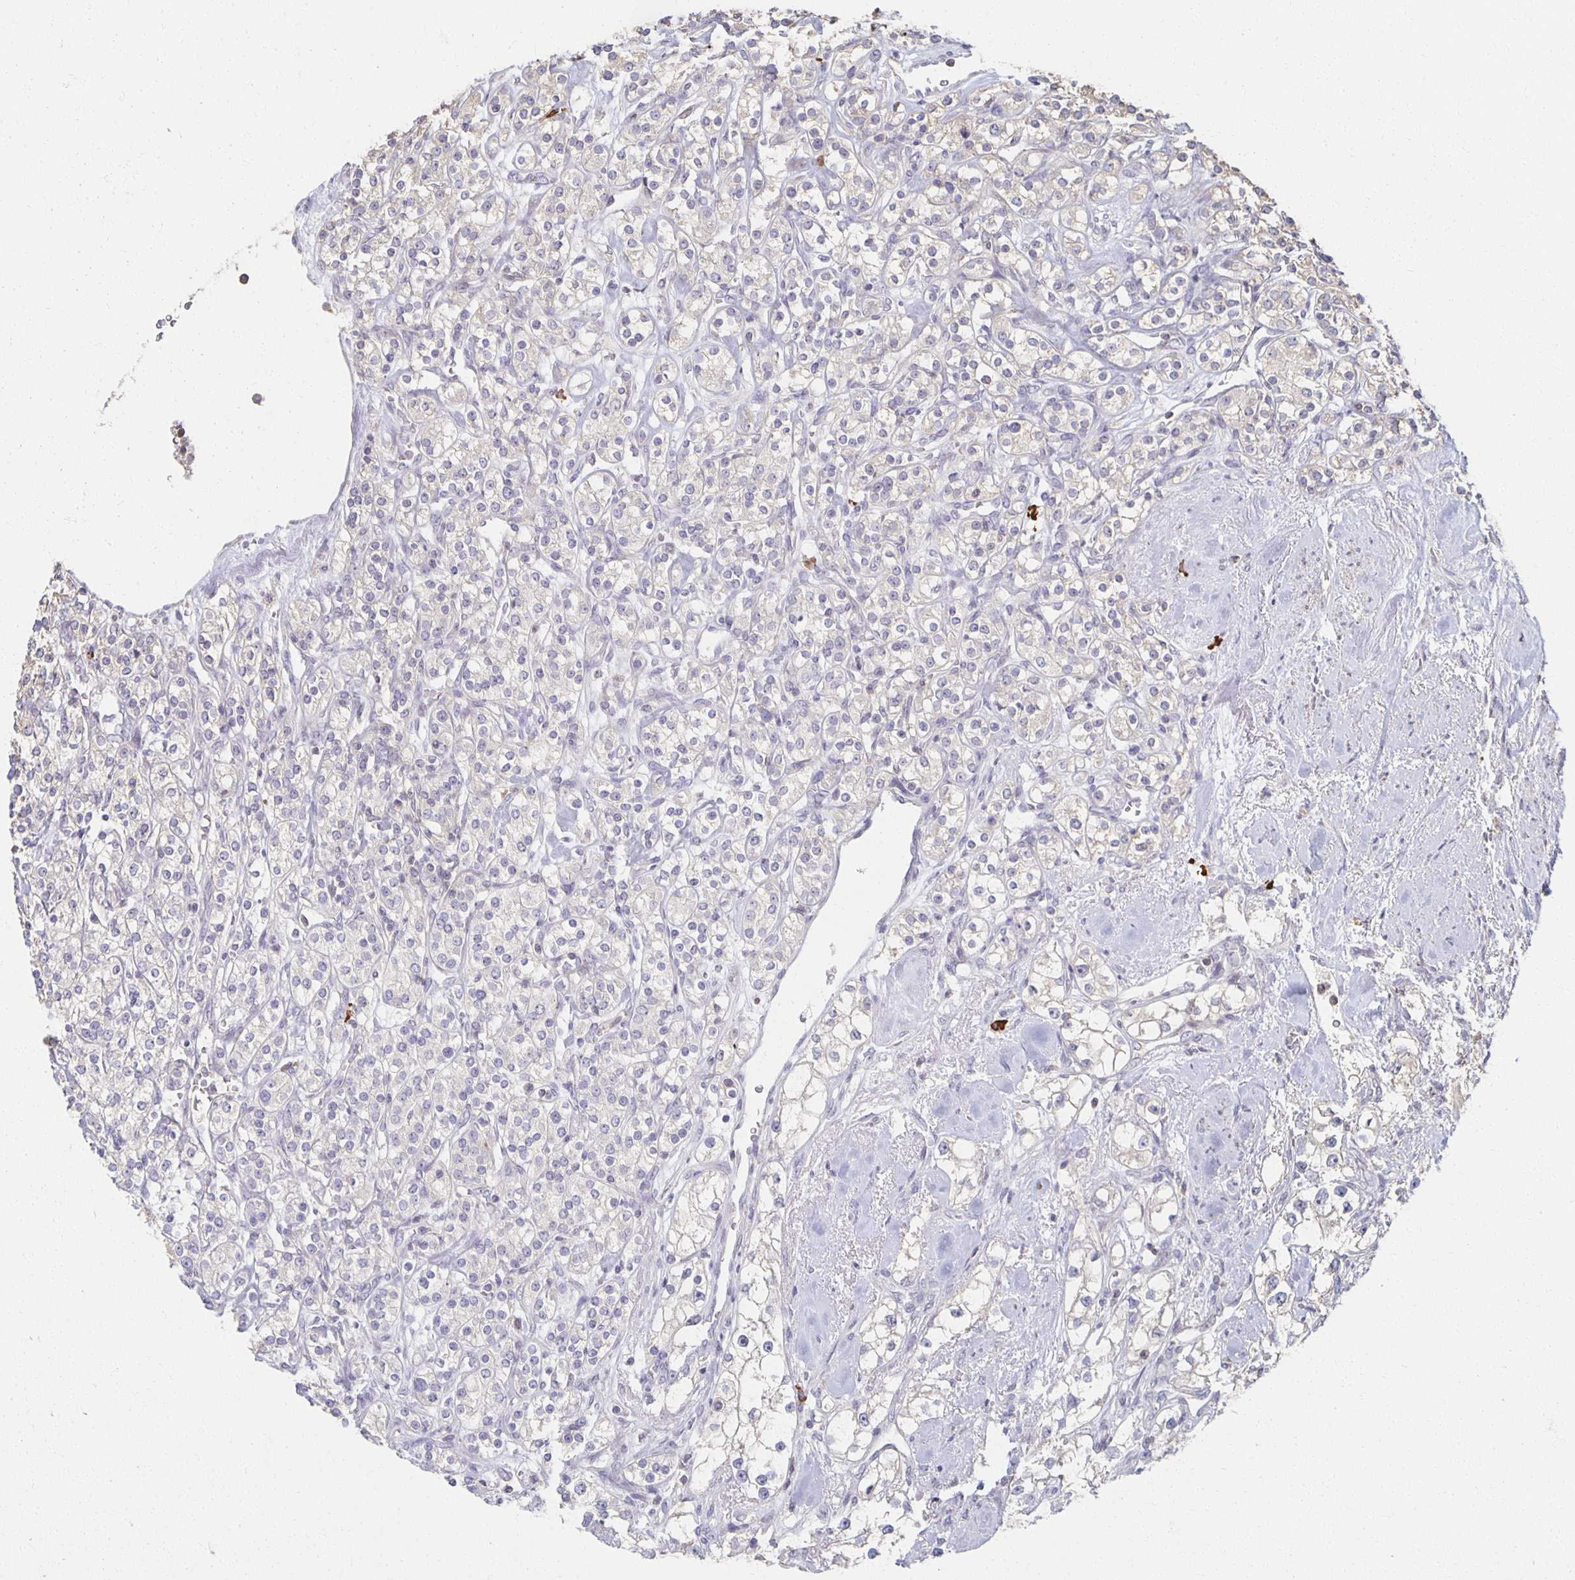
{"staining": {"intensity": "negative", "quantity": "none", "location": "none"}, "tissue": "renal cancer", "cell_type": "Tumor cells", "image_type": "cancer", "snomed": [{"axis": "morphology", "description": "Adenocarcinoma, NOS"}, {"axis": "topography", "description": "Kidney"}], "caption": "Human renal adenocarcinoma stained for a protein using IHC shows no positivity in tumor cells.", "gene": "ZNF692", "patient": {"sex": "male", "age": 77}}